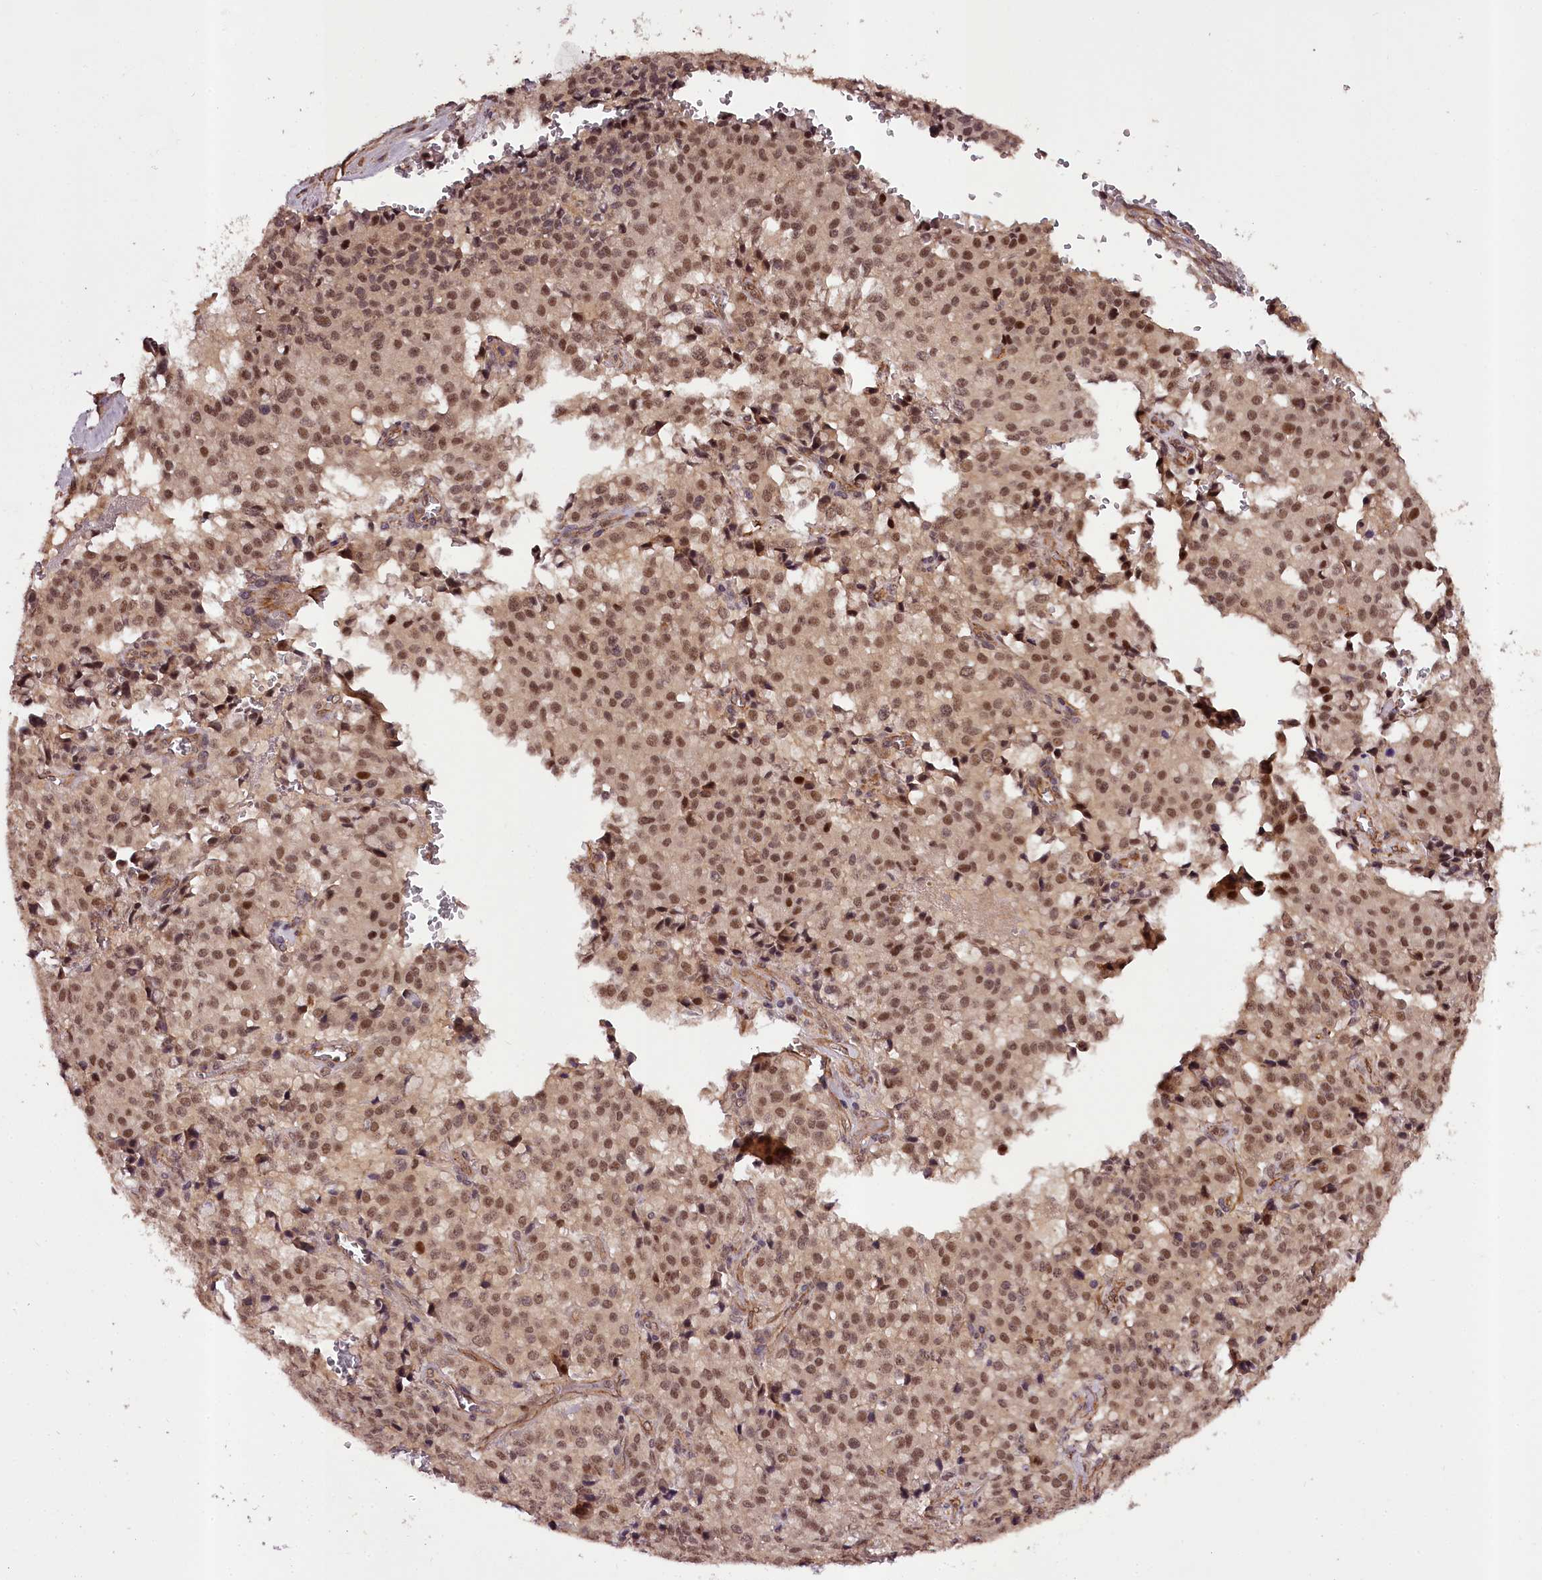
{"staining": {"intensity": "moderate", "quantity": ">75%", "location": "cytoplasmic/membranous,nuclear"}, "tissue": "pancreatic cancer", "cell_type": "Tumor cells", "image_type": "cancer", "snomed": [{"axis": "morphology", "description": "Adenocarcinoma, NOS"}, {"axis": "topography", "description": "Pancreas"}], "caption": "Pancreatic adenocarcinoma was stained to show a protein in brown. There is medium levels of moderate cytoplasmic/membranous and nuclear staining in about >75% of tumor cells.", "gene": "MAML3", "patient": {"sex": "male", "age": 65}}